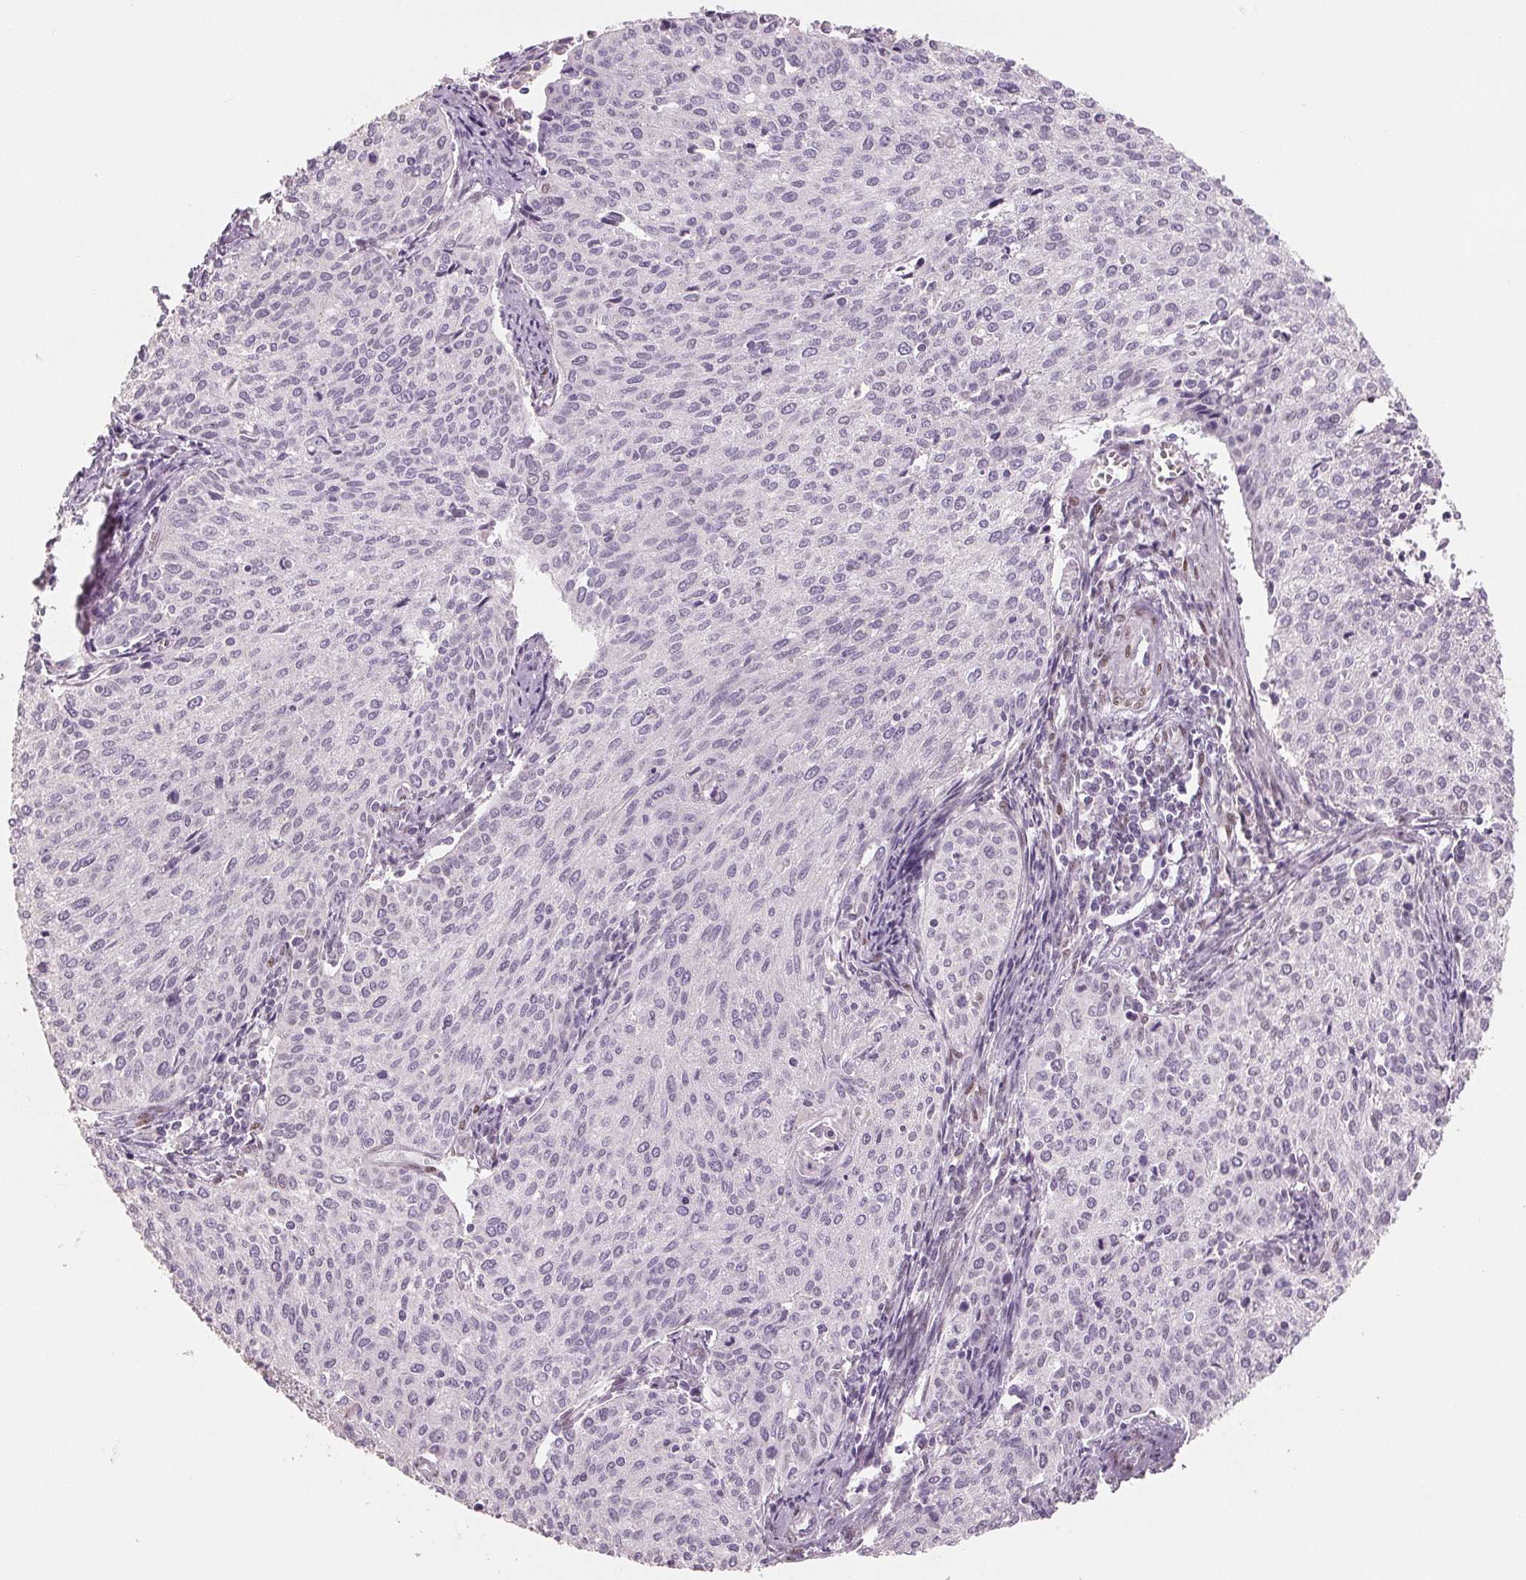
{"staining": {"intensity": "negative", "quantity": "none", "location": "none"}, "tissue": "cervical cancer", "cell_type": "Tumor cells", "image_type": "cancer", "snomed": [{"axis": "morphology", "description": "Squamous cell carcinoma, NOS"}, {"axis": "topography", "description": "Cervix"}], "caption": "This is a image of immunohistochemistry (IHC) staining of cervical squamous cell carcinoma, which shows no expression in tumor cells.", "gene": "SMARCD3", "patient": {"sex": "female", "age": 38}}